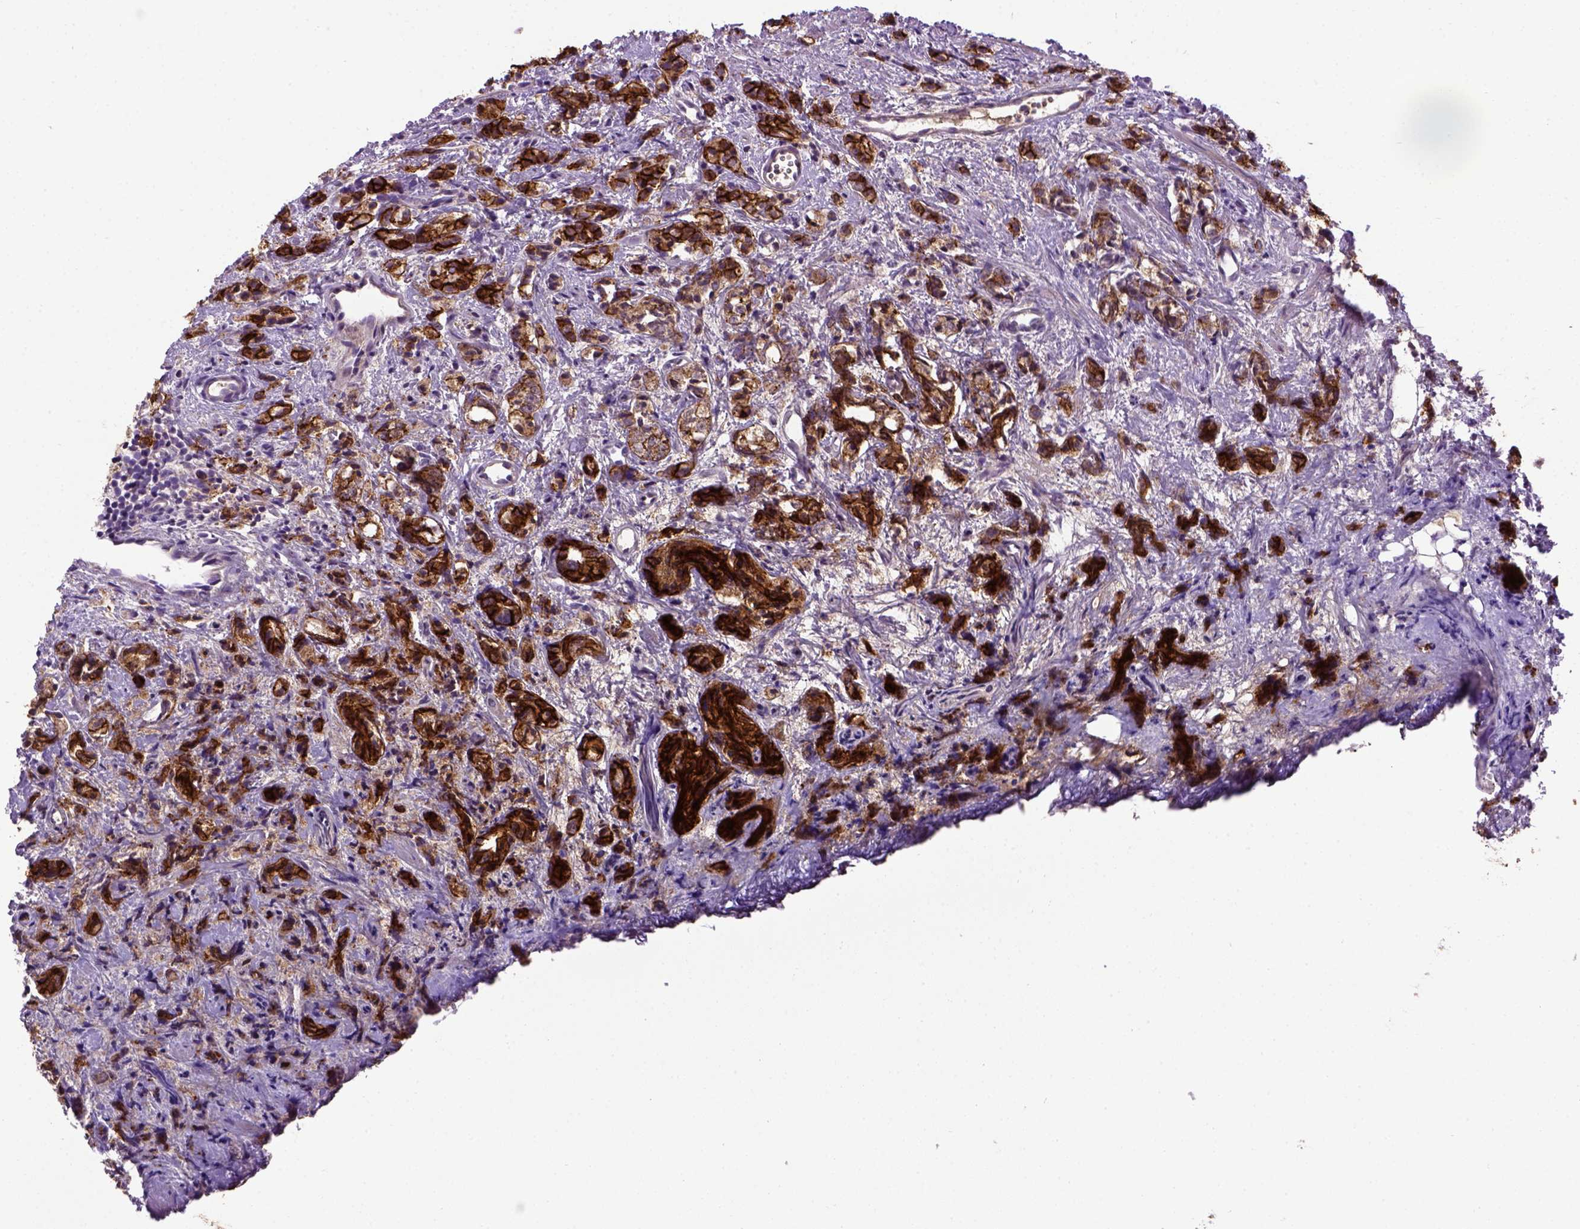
{"staining": {"intensity": "strong", "quantity": ">75%", "location": "cytoplasmic/membranous"}, "tissue": "prostate cancer", "cell_type": "Tumor cells", "image_type": "cancer", "snomed": [{"axis": "morphology", "description": "Adenocarcinoma, High grade"}, {"axis": "topography", "description": "Prostate"}], "caption": "A histopathology image of prostate adenocarcinoma (high-grade) stained for a protein demonstrates strong cytoplasmic/membranous brown staining in tumor cells. The staining is performed using DAB (3,3'-diaminobenzidine) brown chromogen to label protein expression. The nuclei are counter-stained blue using hematoxylin.", "gene": "CDH1", "patient": {"sex": "male", "age": 53}}